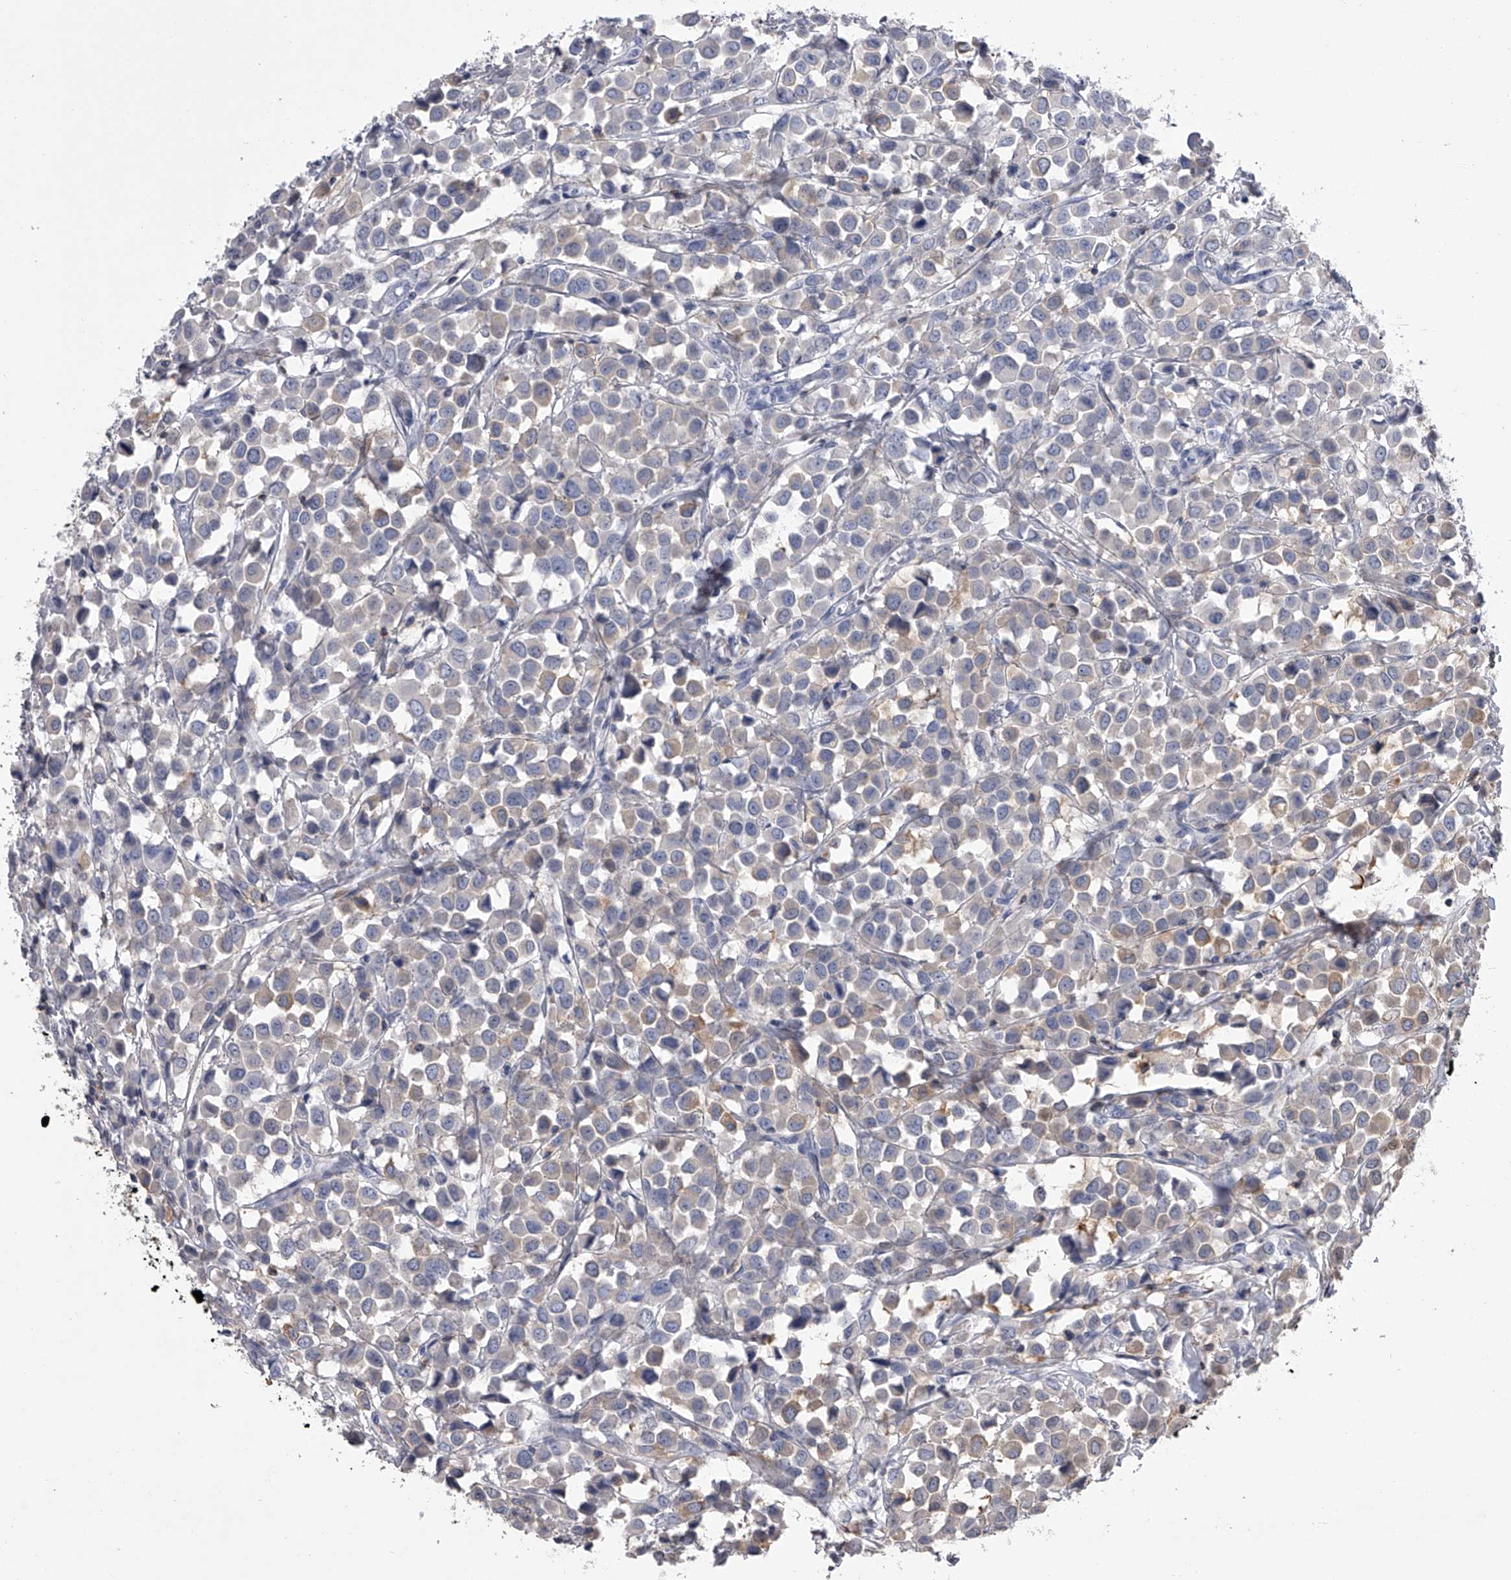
{"staining": {"intensity": "negative", "quantity": "none", "location": "none"}, "tissue": "breast cancer", "cell_type": "Tumor cells", "image_type": "cancer", "snomed": [{"axis": "morphology", "description": "Duct carcinoma"}, {"axis": "topography", "description": "Breast"}], "caption": "Tumor cells show no significant staining in breast cancer.", "gene": "TASP1", "patient": {"sex": "female", "age": 61}}